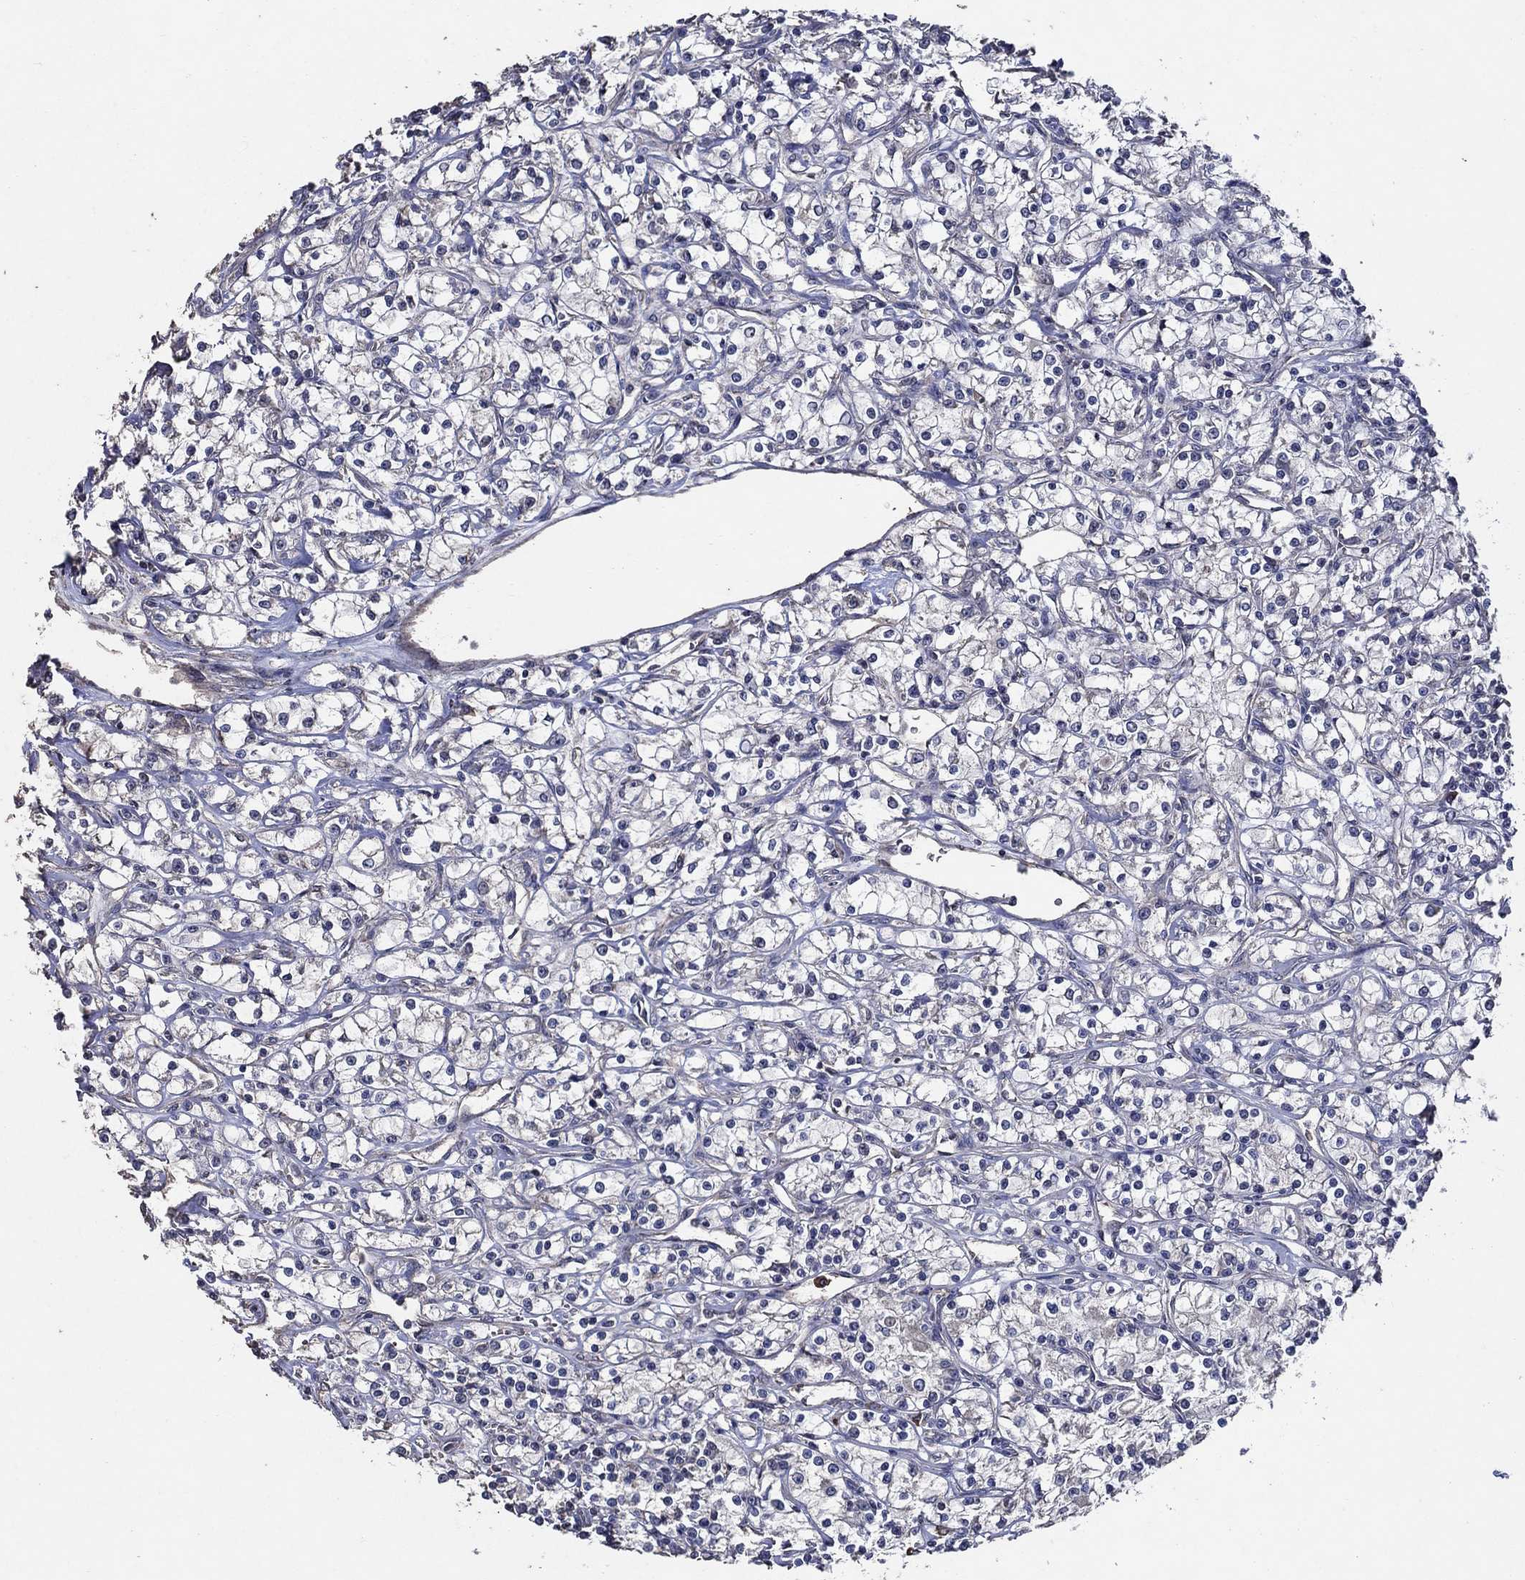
{"staining": {"intensity": "negative", "quantity": "none", "location": "none"}, "tissue": "renal cancer", "cell_type": "Tumor cells", "image_type": "cancer", "snomed": [{"axis": "morphology", "description": "Adenocarcinoma, NOS"}, {"axis": "topography", "description": "Kidney"}], "caption": "An image of renal cancer (adenocarcinoma) stained for a protein demonstrates no brown staining in tumor cells. (DAB immunohistochemistry (IHC), high magnification).", "gene": "HAP1", "patient": {"sex": "female", "age": 59}}